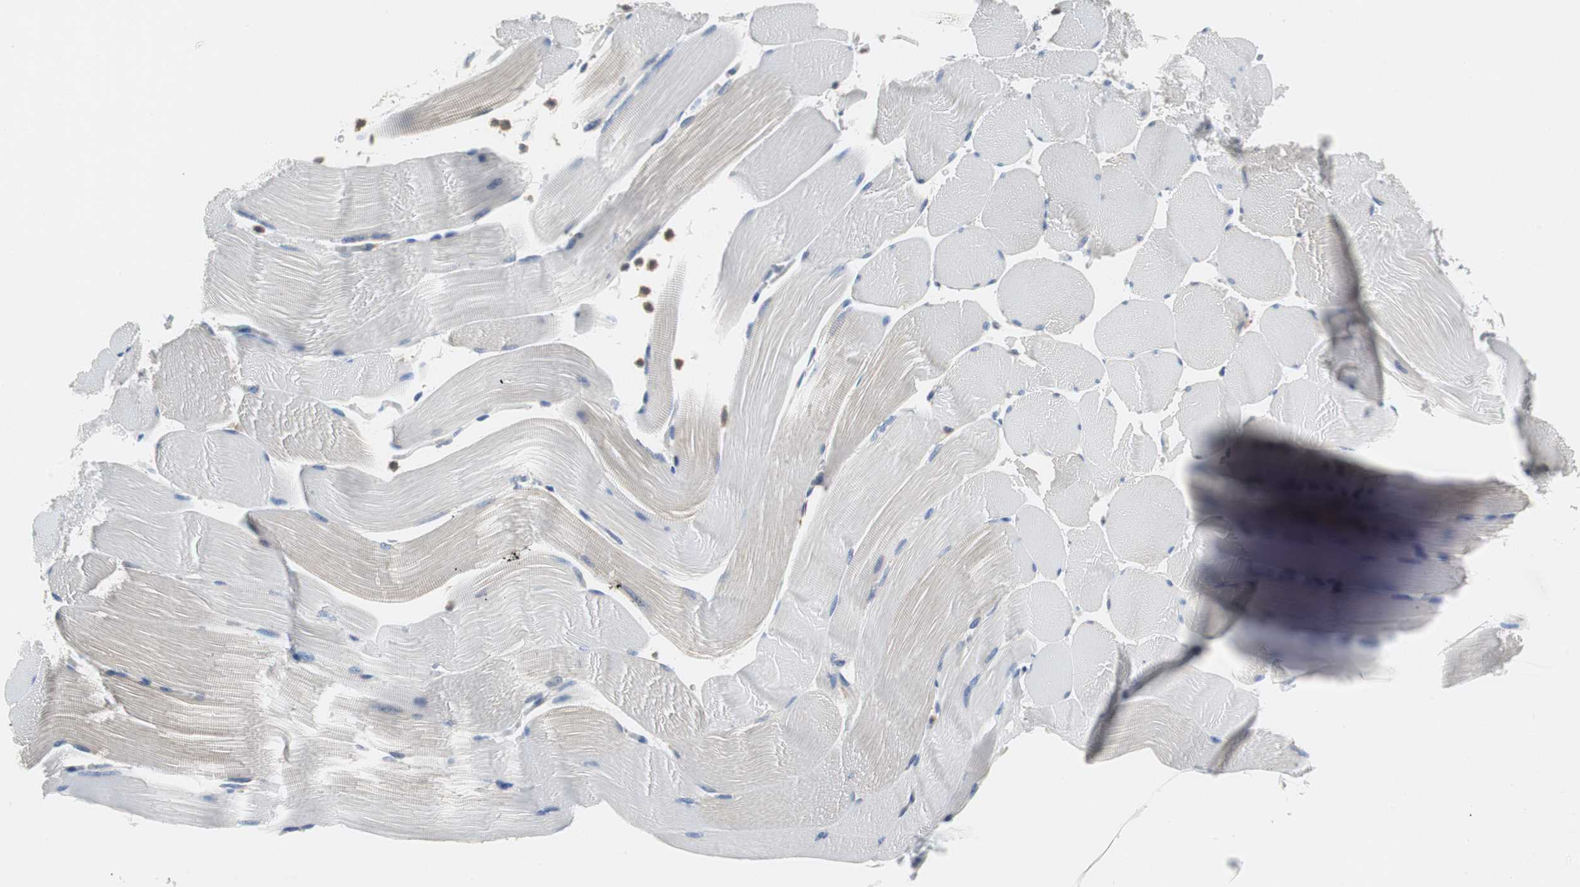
{"staining": {"intensity": "negative", "quantity": "none", "location": "none"}, "tissue": "skeletal muscle", "cell_type": "Myocytes", "image_type": "normal", "snomed": [{"axis": "morphology", "description": "Normal tissue, NOS"}, {"axis": "topography", "description": "Skeletal muscle"}], "caption": "IHC histopathology image of normal skeletal muscle stained for a protein (brown), which demonstrates no positivity in myocytes.", "gene": "TSC22D4", "patient": {"sex": "male", "age": 62}}